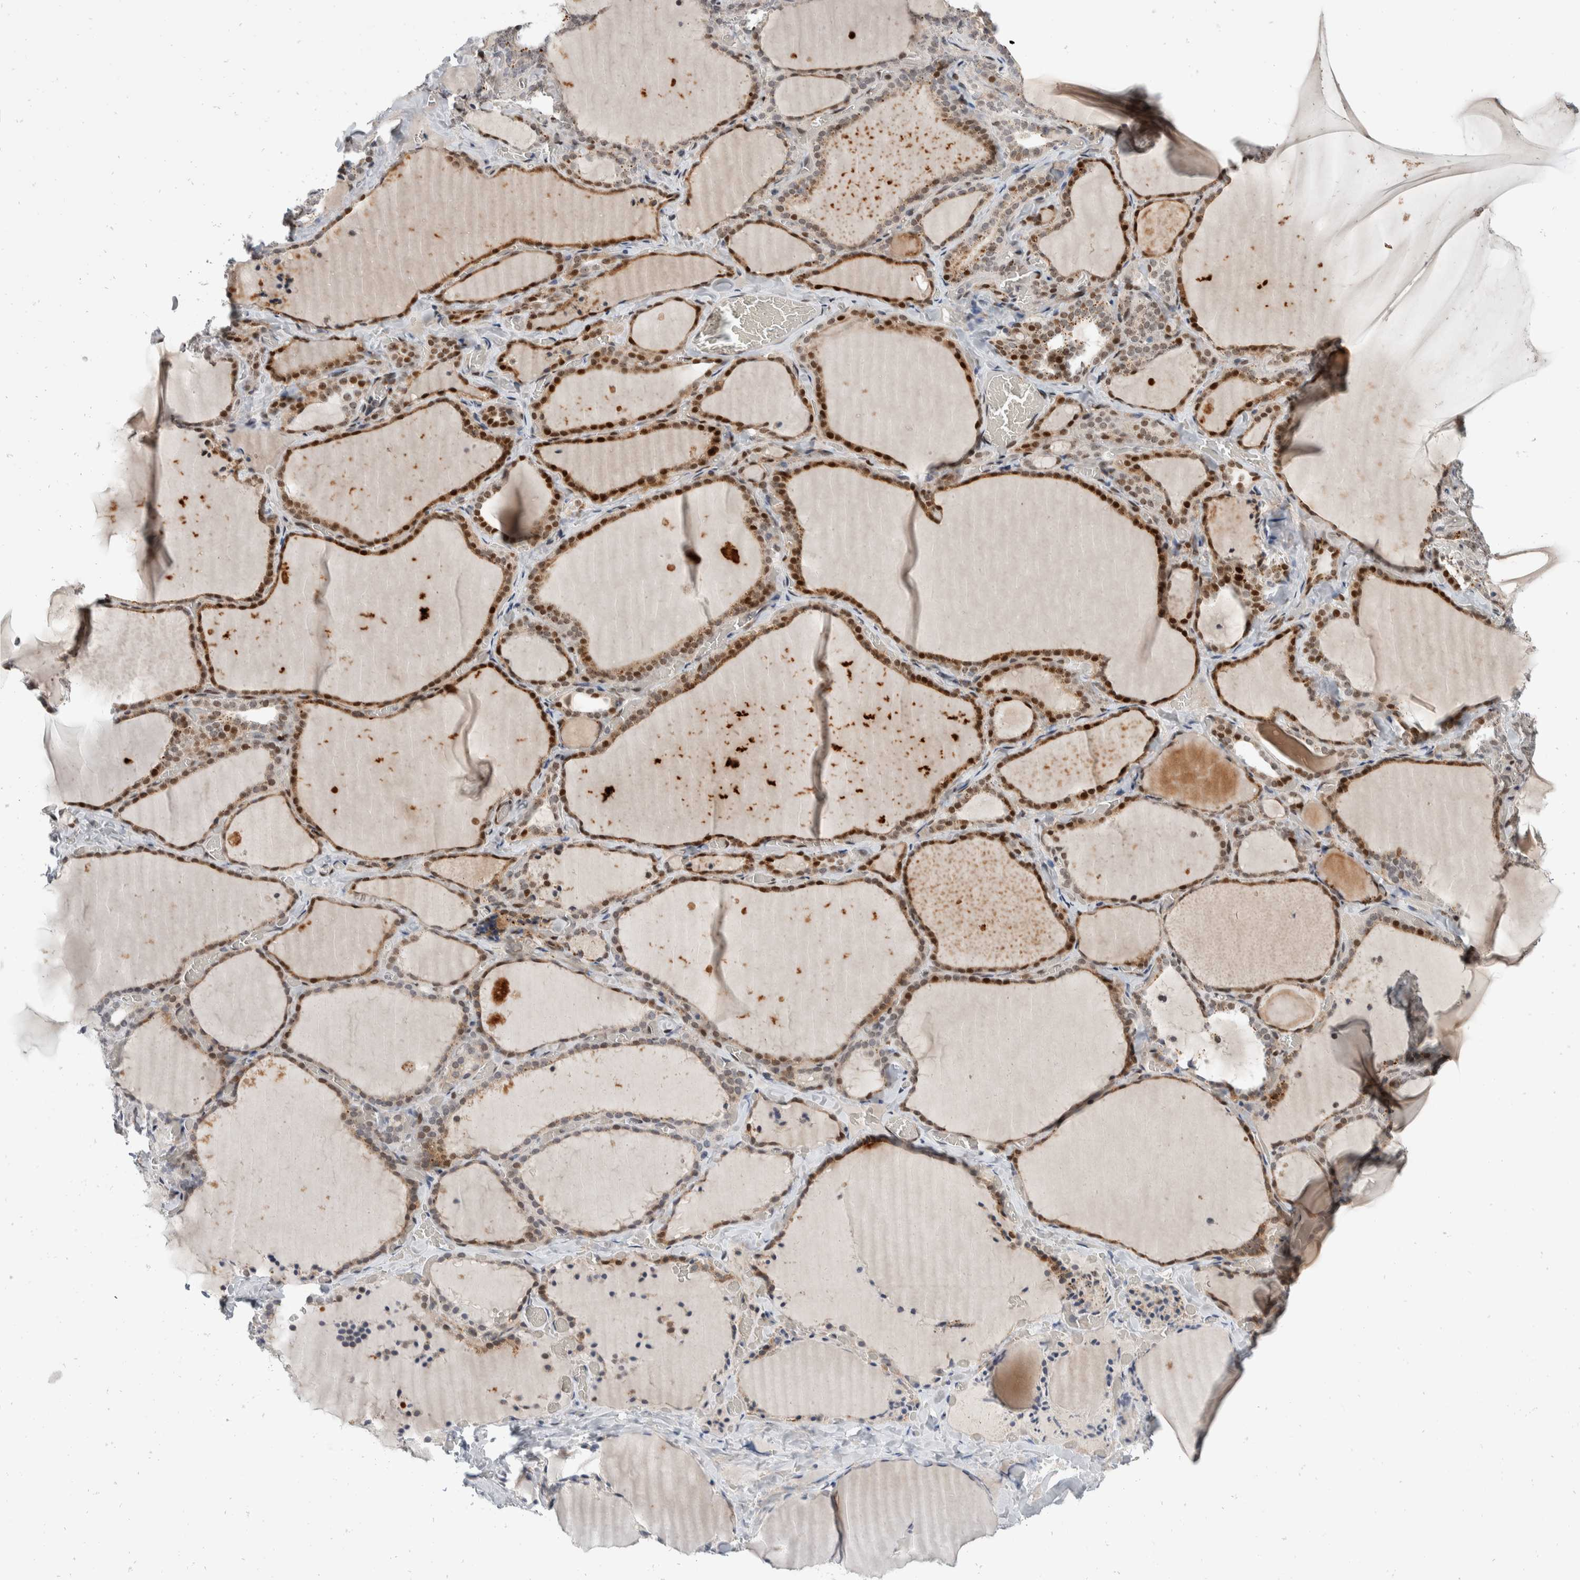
{"staining": {"intensity": "moderate", "quantity": "25%-75%", "location": "cytoplasmic/membranous,nuclear"}, "tissue": "thyroid gland", "cell_type": "Glandular cells", "image_type": "normal", "snomed": [{"axis": "morphology", "description": "Normal tissue, NOS"}, {"axis": "topography", "description": "Thyroid gland"}], "caption": "Immunohistochemistry micrograph of unremarkable thyroid gland stained for a protein (brown), which shows medium levels of moderate cytoplasmic/membranous,nuclear positivity in about 25%-75% of glandular cells.", "gene": "ZNF703", "patient": {"sex": "female", "age": 22}}